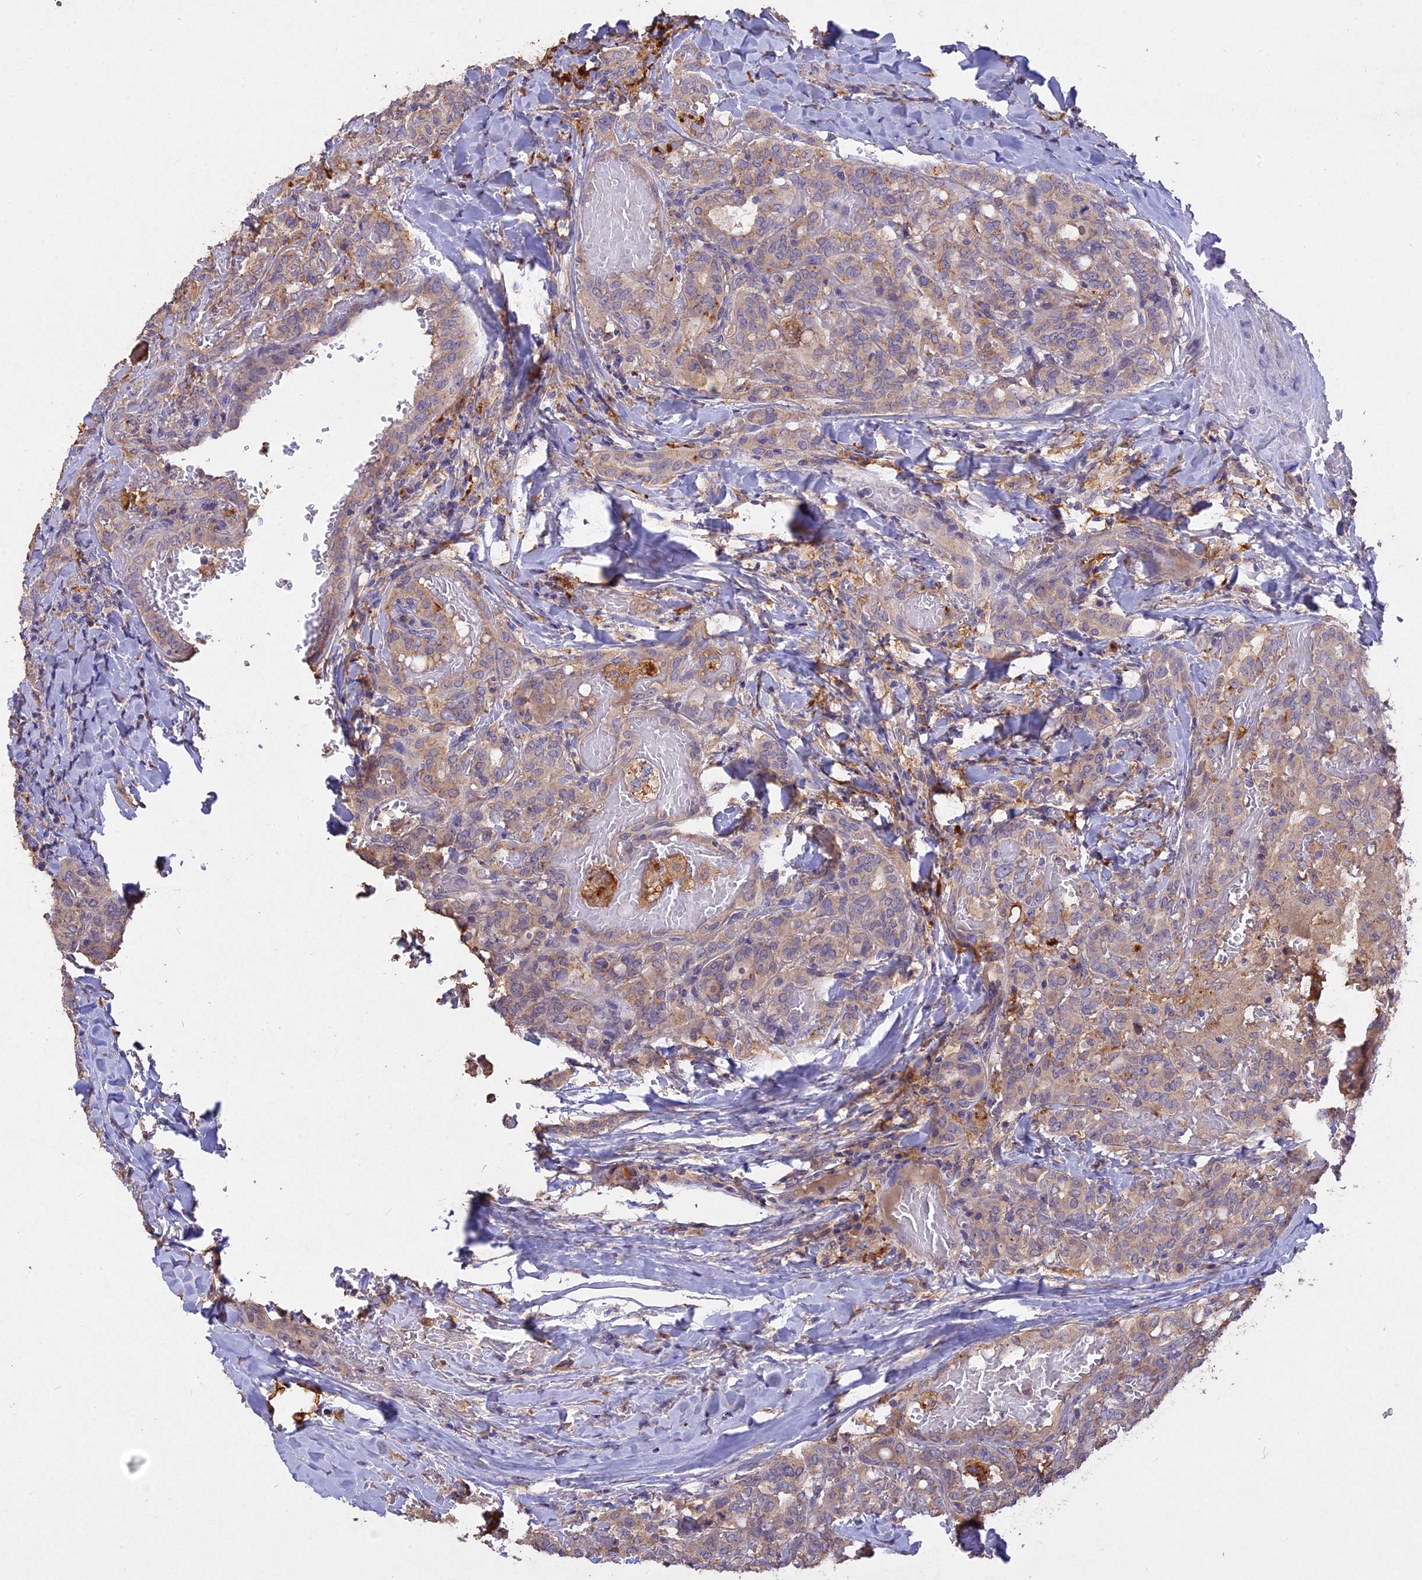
{"staining": {"intensity": "weak", "quantity": "25%-75%", "location": "cytoplasmic/membranous"}, "tissue": "thyroid cancer", "cell_type": "Tumor cells", "image_type": "cancer", "snomed": [{"axis": "morphology", "description": "Papillary adenocarcinoma, NOS"}, {"axis": "topography", "description": "Thyroid gland"}], "caption": "Human thyroid cancer stained with a brown dye exhibits weak cytoplasmic/membranous positive positivity in approximately 25%-75% of tumor cells.", "gene": "SLC26A4", "patient": {"sex": "female", "age": 72}}